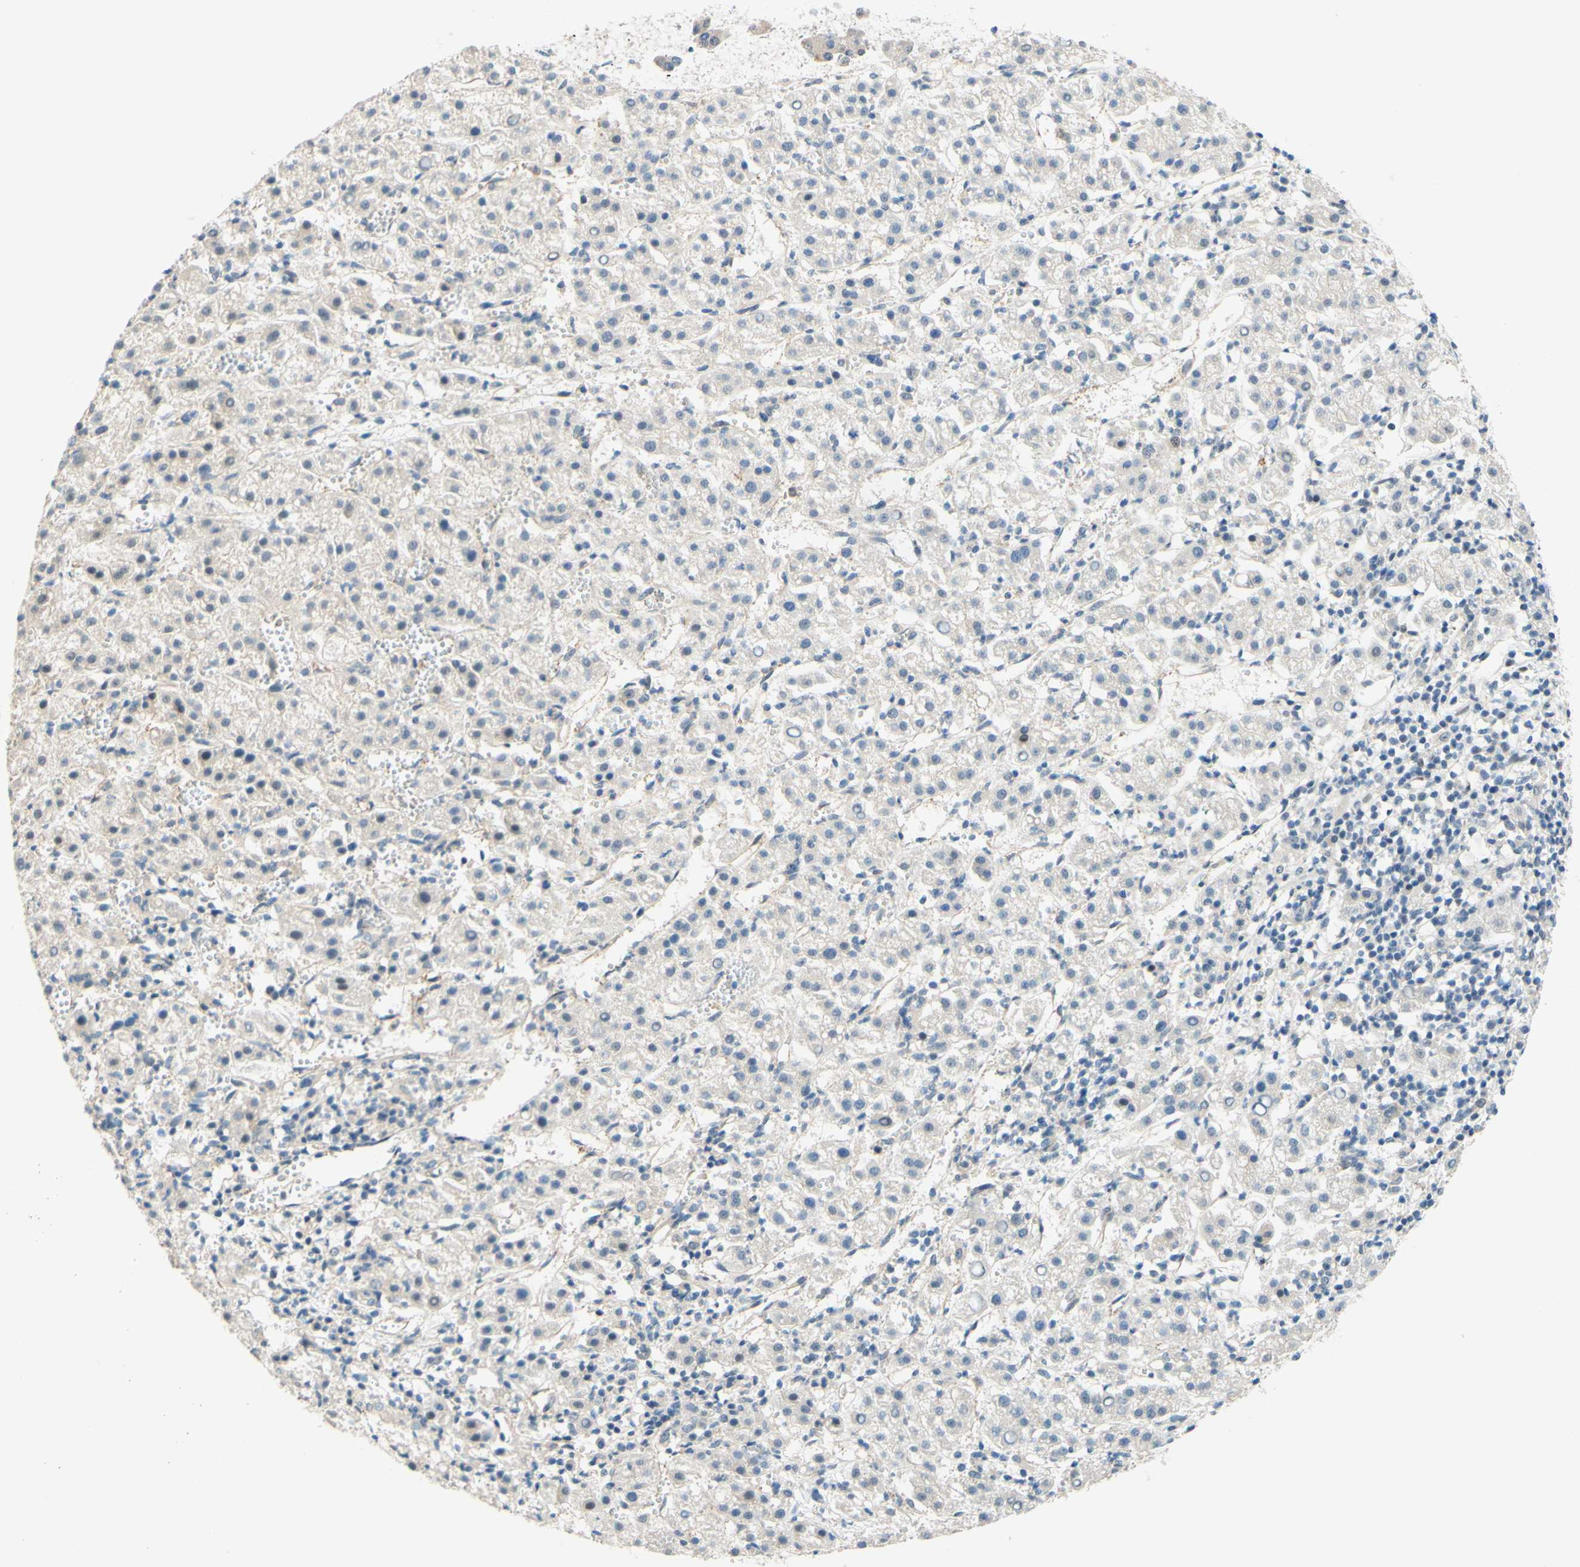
{"staining": {"intensity": "negative", "quantity": "none", "location": "none"}, "tissue": "liver cancer", "cell_type": "Tumor cells", "image_type": "cancer", "snomed": [{"axis": "morphology", "description": "Carcinoma, Hepatocellular, NOS"}, {"axis": "topography", "description": "Liver"}], "caption": "Immunohistochemical staining of human liver cancer displays no significant staining in tumor cells.", "gene": "C2CD2L", "patient": {"sex": "female", "age": 58}}